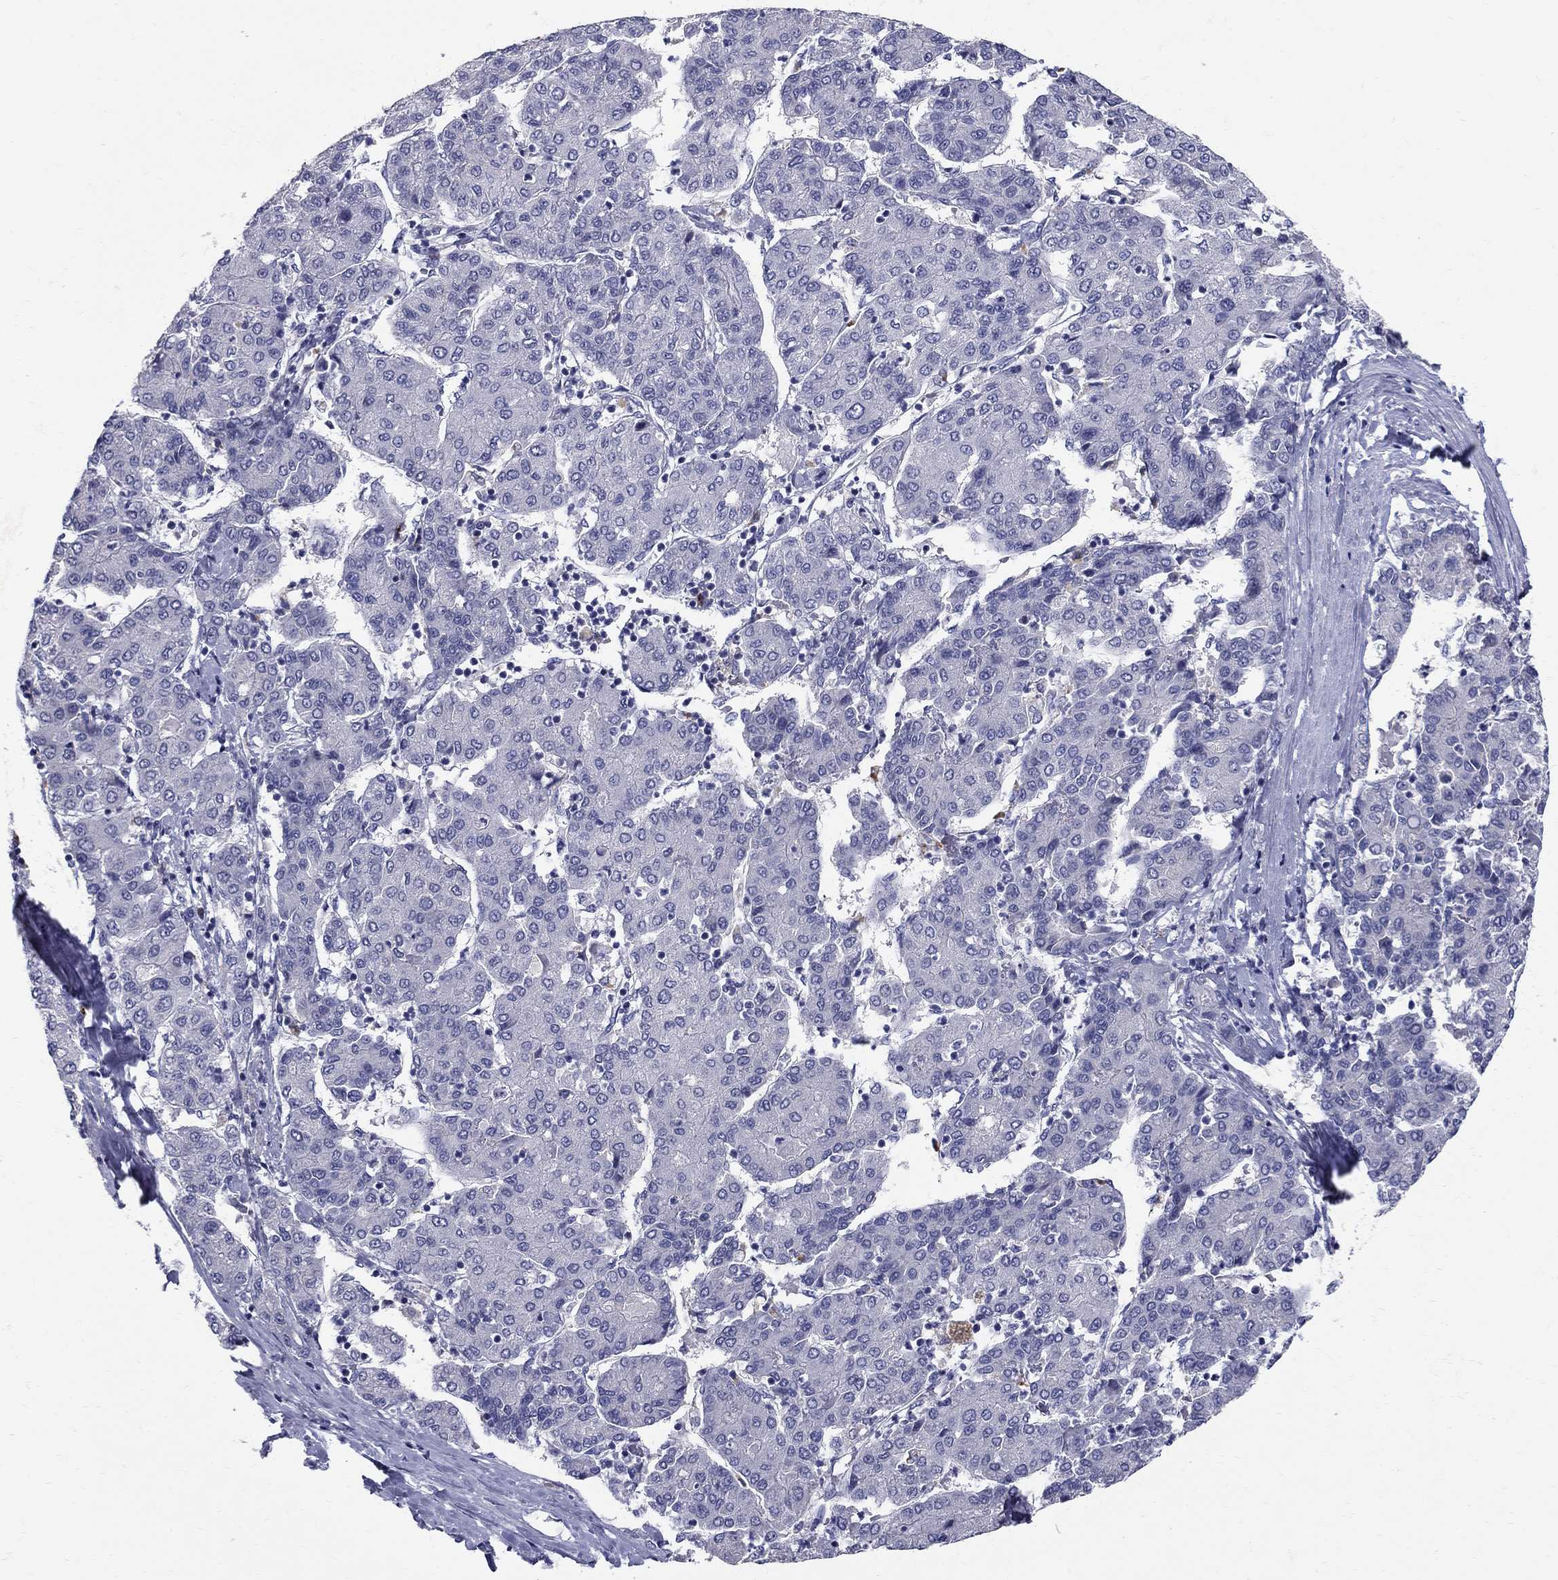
{"staining": {"intensity": "negative", "quantity": "none", "location": "none"}, "tissue": "liver cancer", "cell_type": "Tumor cells", "image_type": "cancer", "snomed": [{"axis": "morphology", "description": "Carcinoma, Hepatocellular, NOS"}, {"axis": "topography", "description": "Liver"}], "caption": "Immunohistochemistry (IHC) of liver cancer (hepatocellular carcinoma) demonstrates no staining in tumor cells. Nuclei are stained in blue.", "gene": "TP53TG5", "patient": {"sex": "male", "age": 65}}